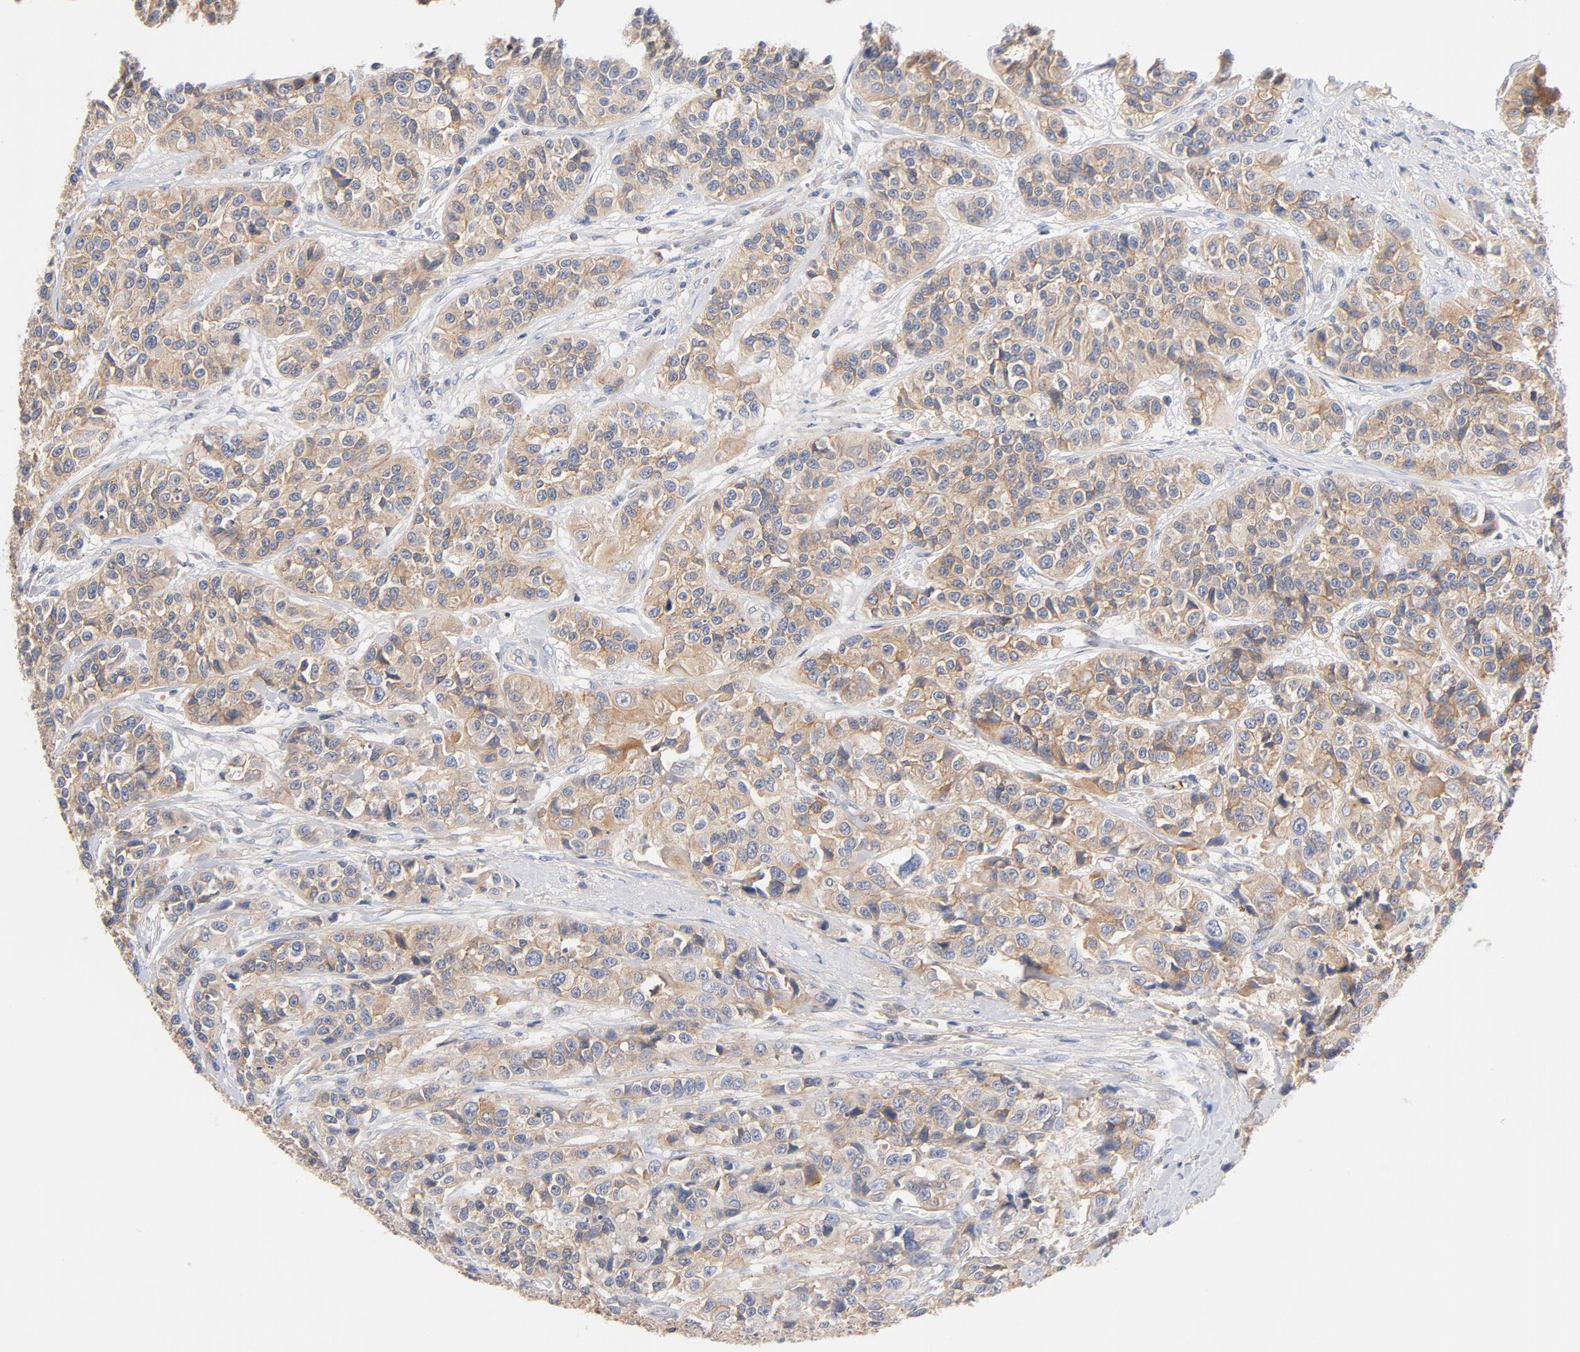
{"staining": {"intensity": "weak", "quantity": ">75%", "location": "cytoplasmic/membranous"}, "tissue": "urothelial cancer", "cell_type": "Tumor cells", "image_type": "cancer", "snomed": [{"axis": "morphology", "description": "Urothelial carcinoma, High grade"}, {"axis": "topography", "description": "Urinary bladder"}], "caption": "A brown stain highlights weak cytoplasmic/membranous expression of a protein in human high-grade urothelial carcinoma tumor cells.", "gene": "SRC", "patient": {"sex": "female", "age": 81}}